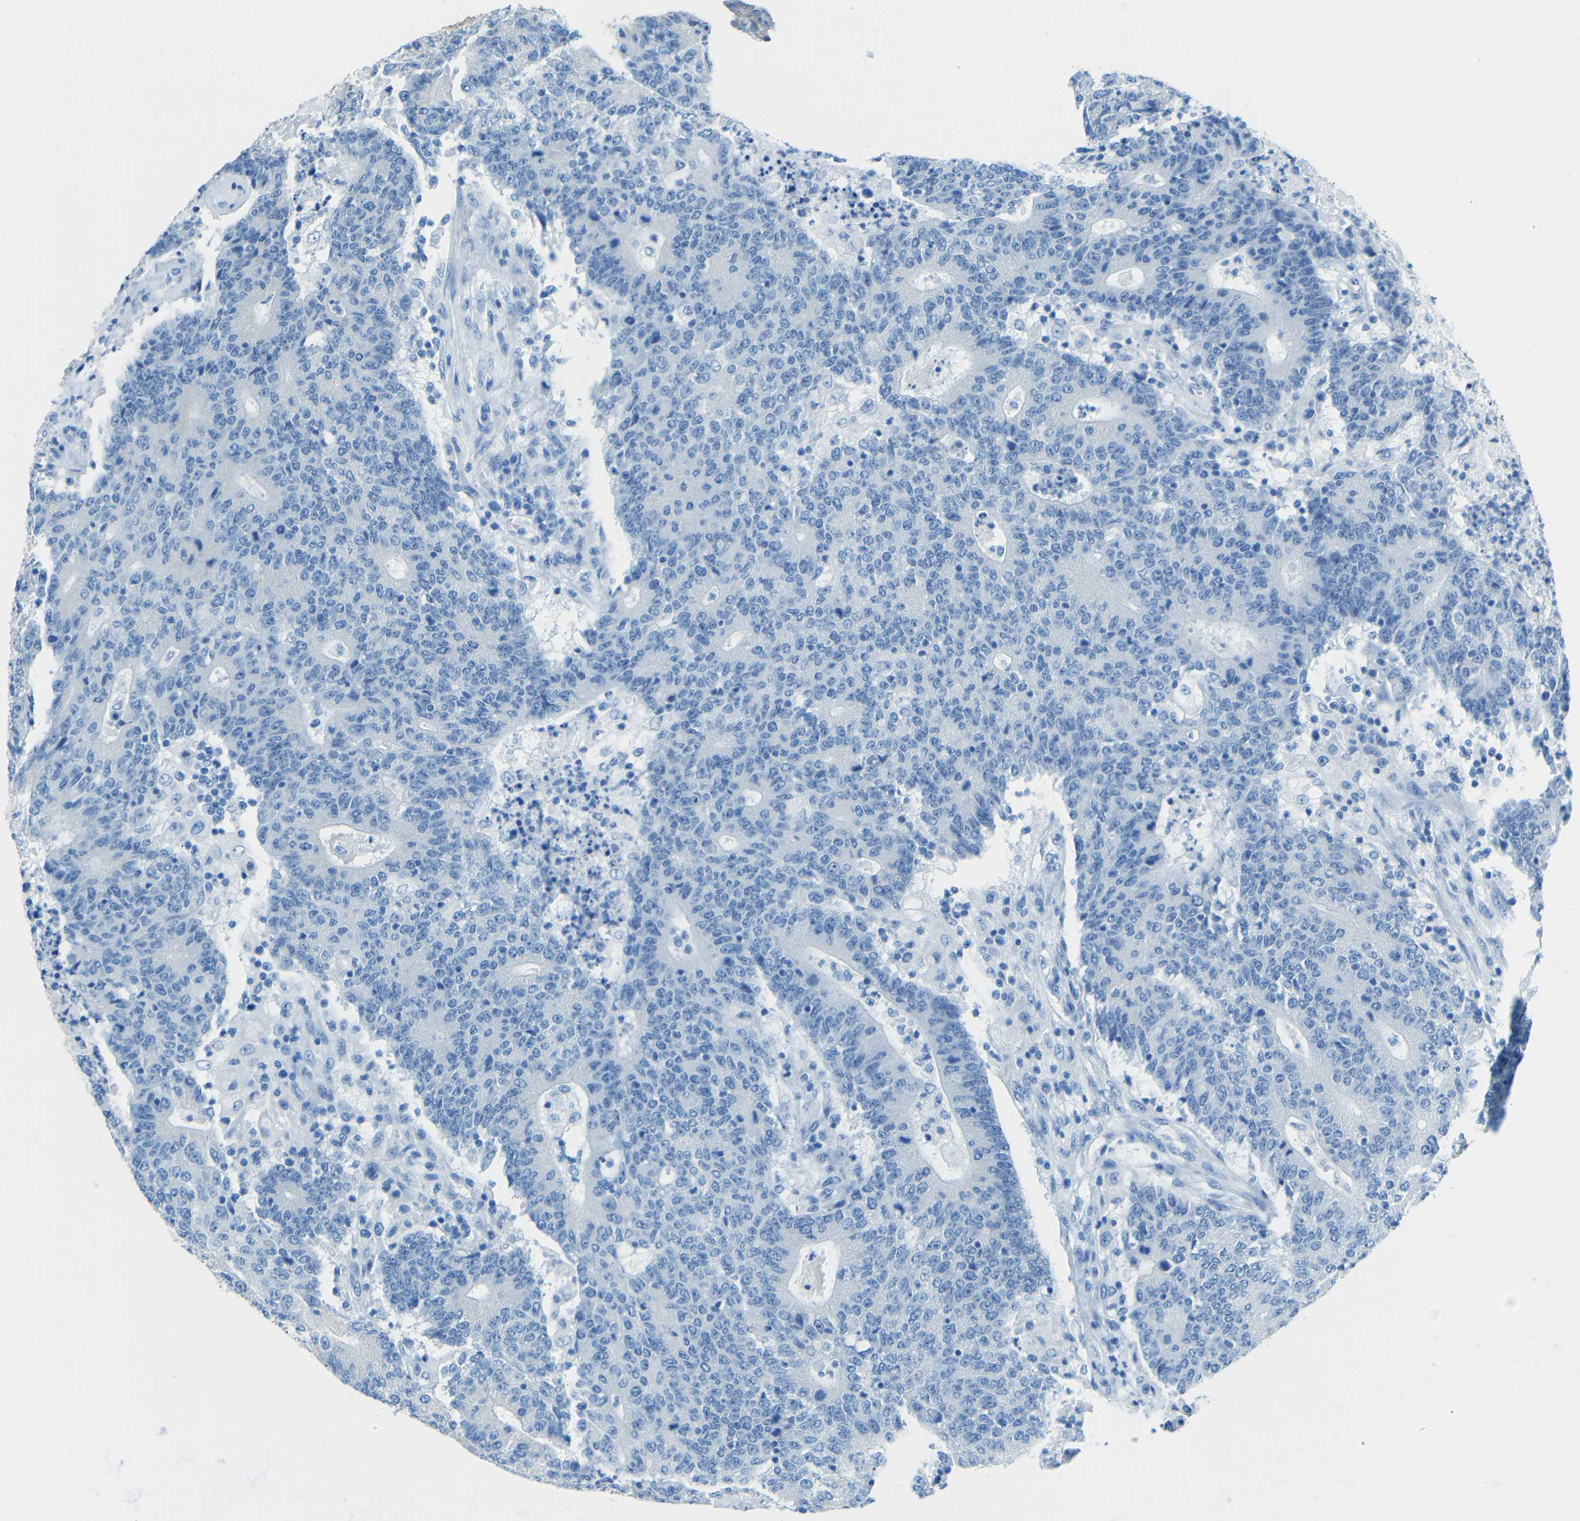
{"staining": {"intensity": "negative", "quantity": "none", "location": "none"}, "tissue": "colorectal cancer", "cell_type": "Tumor cells", "image_type": "cancer", "snomed": [{"axis": "morphology", "description": "Normal tissue, NOS"}, {"axis": "morphology", "description": "Adenocarcinoma, NOS"}, {"axis": "topography", "description": "Colon"}], "caption": "Immunohistochemistry (IHC) micrograph of neoplastic tissue: human colorectal cancer stained with DAB (3,3'-diaminobenzidine) displays no significant protein staining in tumor cells.", "gene": "TUBB4B", "patient": {"sex": "female", "age": 75}}